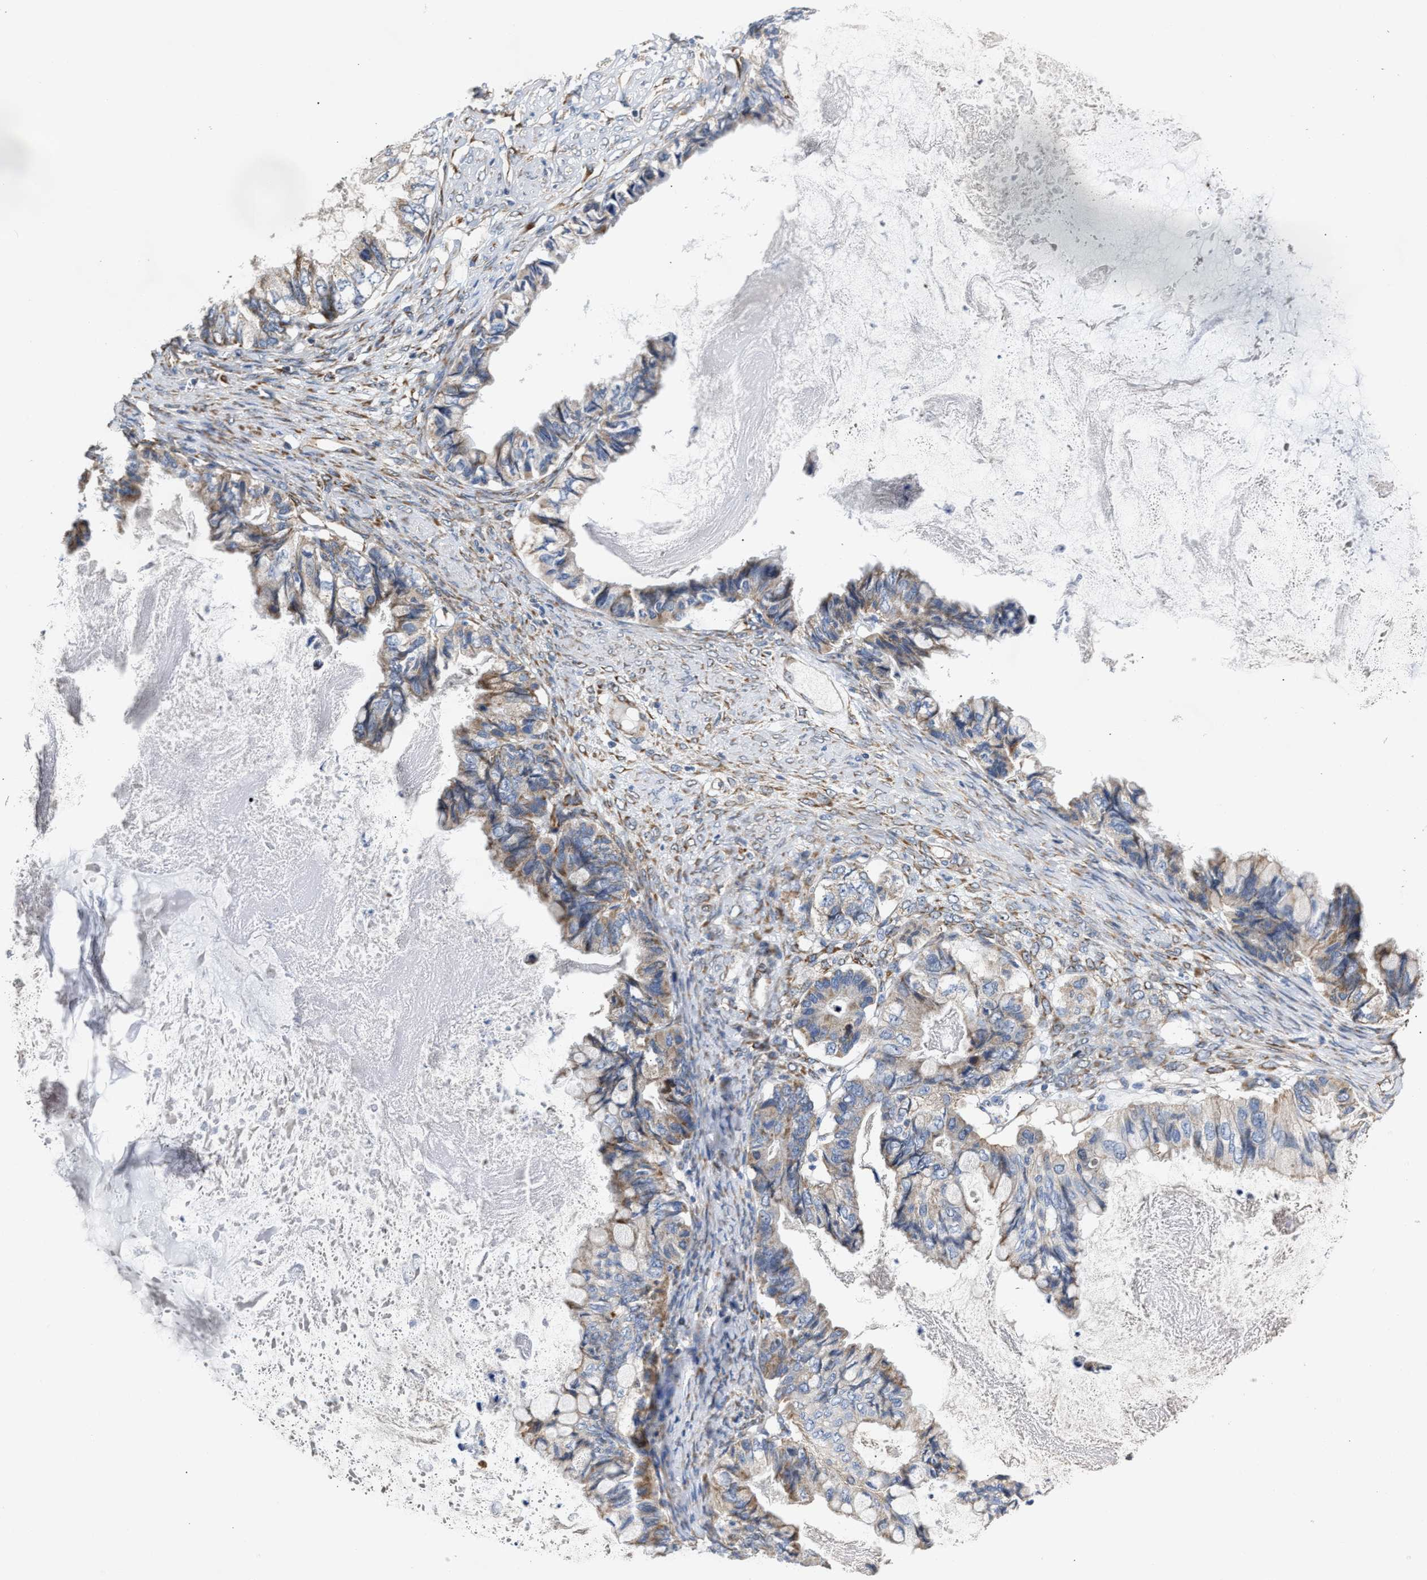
{"staining": {"intensity": "weak", "quantity": "25%-75%", "location": "cytoplasmic/membranous"}, "tissue": "ovarian cancer", "cell_type": "Tumor cells", "image_type": "cancer", "snomed": [{"axis": "morphology", "description": "Cystadenocarcinoma, mucinous, NOS"}, {"axis": "topography", "description": "Ovary"}], "caption": "Ovarian cancer stained with DAB (3,3'-diaminobenzidine) immunohistochemistry (IHC) demonstrates low levels of weak cytoplasmic/membranous expression in approximately 25%-75% of tumor cells.", "gene": "MALSU1", "patient": {"sex": "female", "age": 80}}